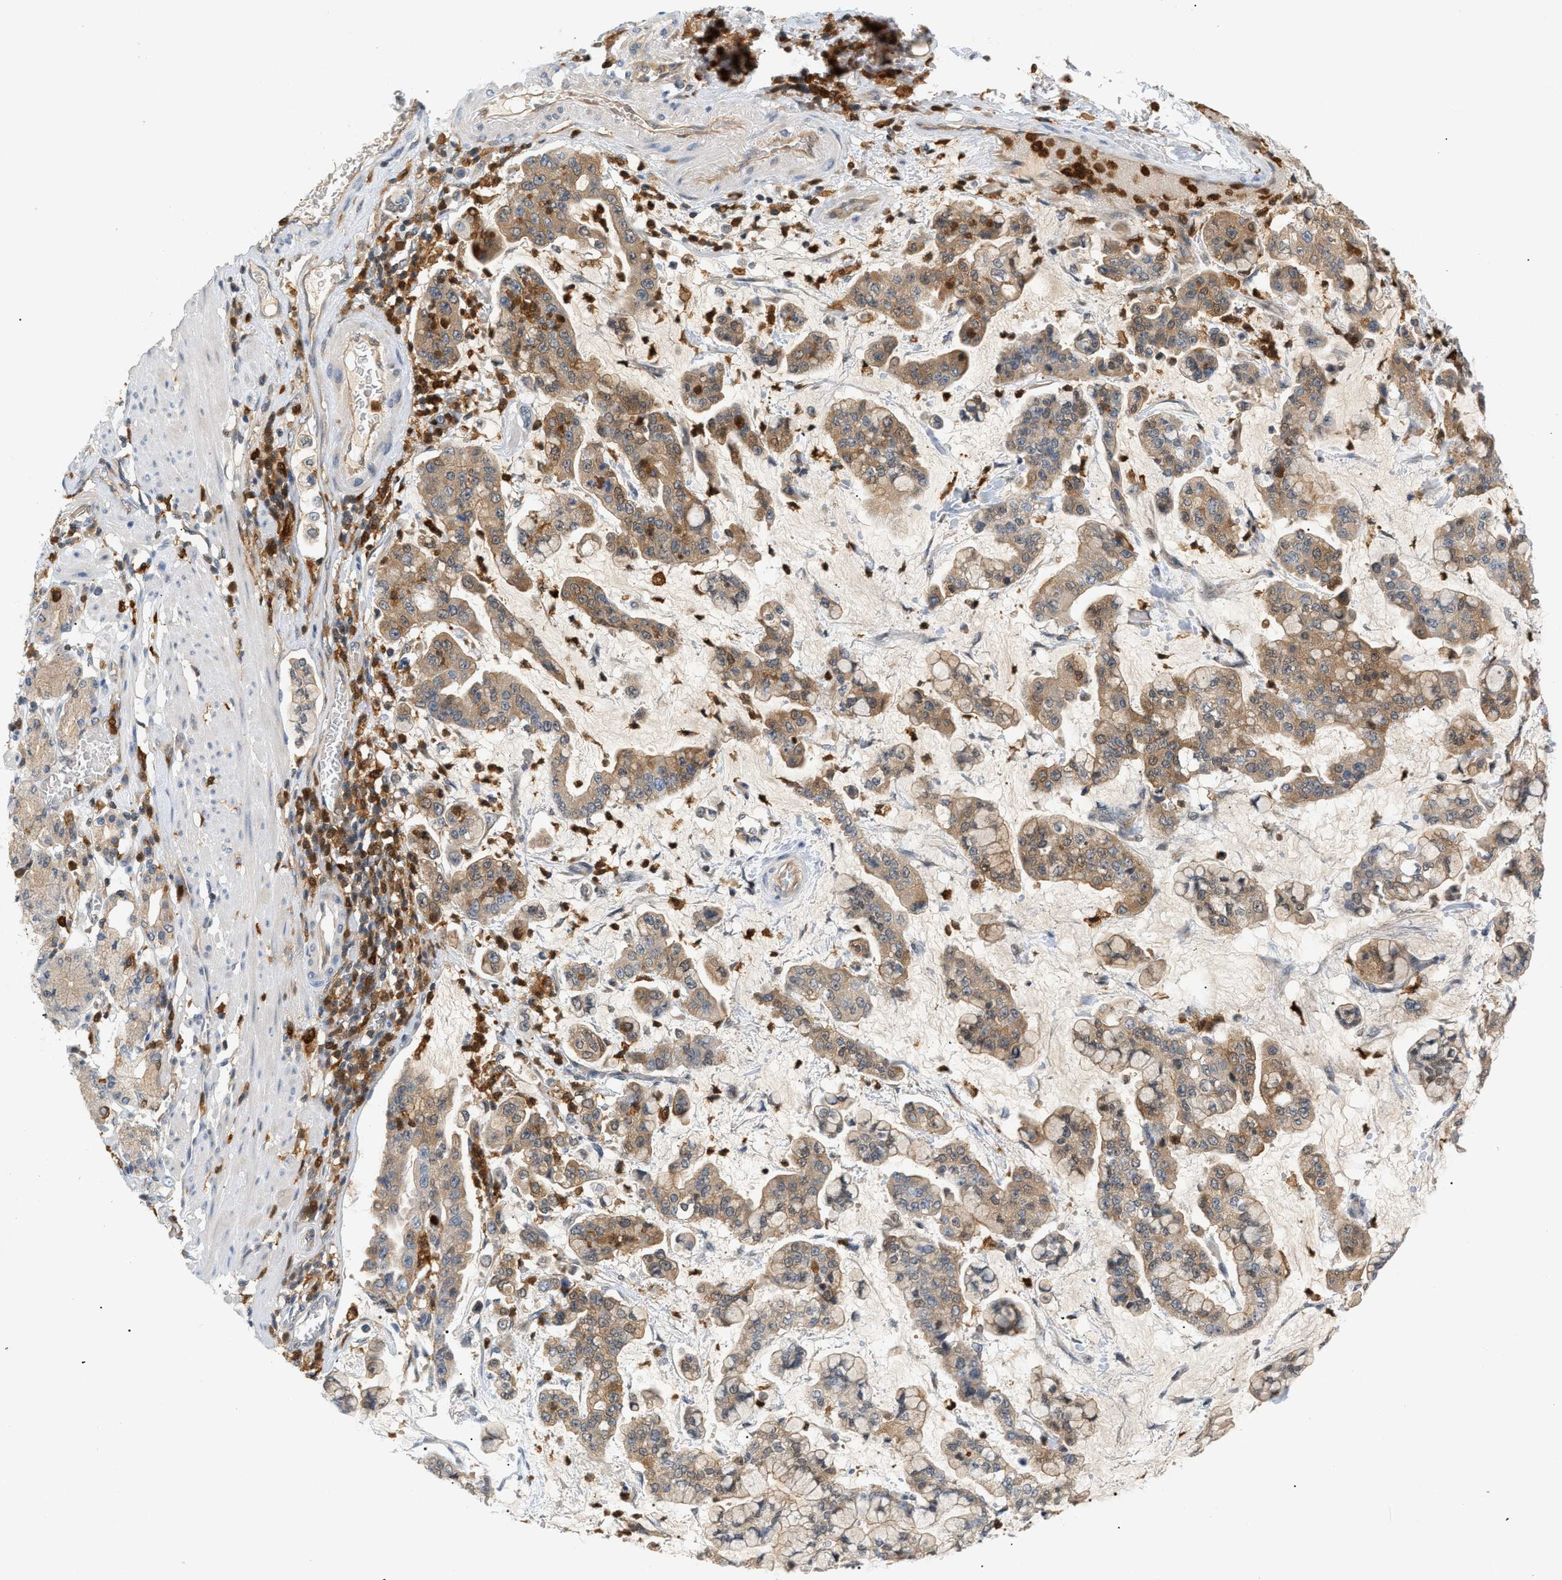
{"staining": {"intensity": "moderate", "quantity": ">75%", "location": "cytoplasmic/membranous"}, "tissue": "stomach cancer", "cell_type": "Tumor cells", "image_type": "cancer", "snomed": [{"axis": "morphology", "description": "Normal tissue, NOS"}, {"axis": "morphology", "description": "Adenocarcinoma, NOS"}, {"axis": "topography", "description": "Stomach, upper"}, {"axis": "topography", "description": "Stomach"}], "caption": "Protein analysis of adenocarcinoma (stomach) tissue shows moderate cytoplasmic/membranous positivity in approximately >75% of tumor cells. (DAB (3,3'-diaminobenzidine) IHC, brown staining for protein, blue staining for nuclei).", "gene": "PYCARD", "patient": {"sex": "male", "age": 76}}